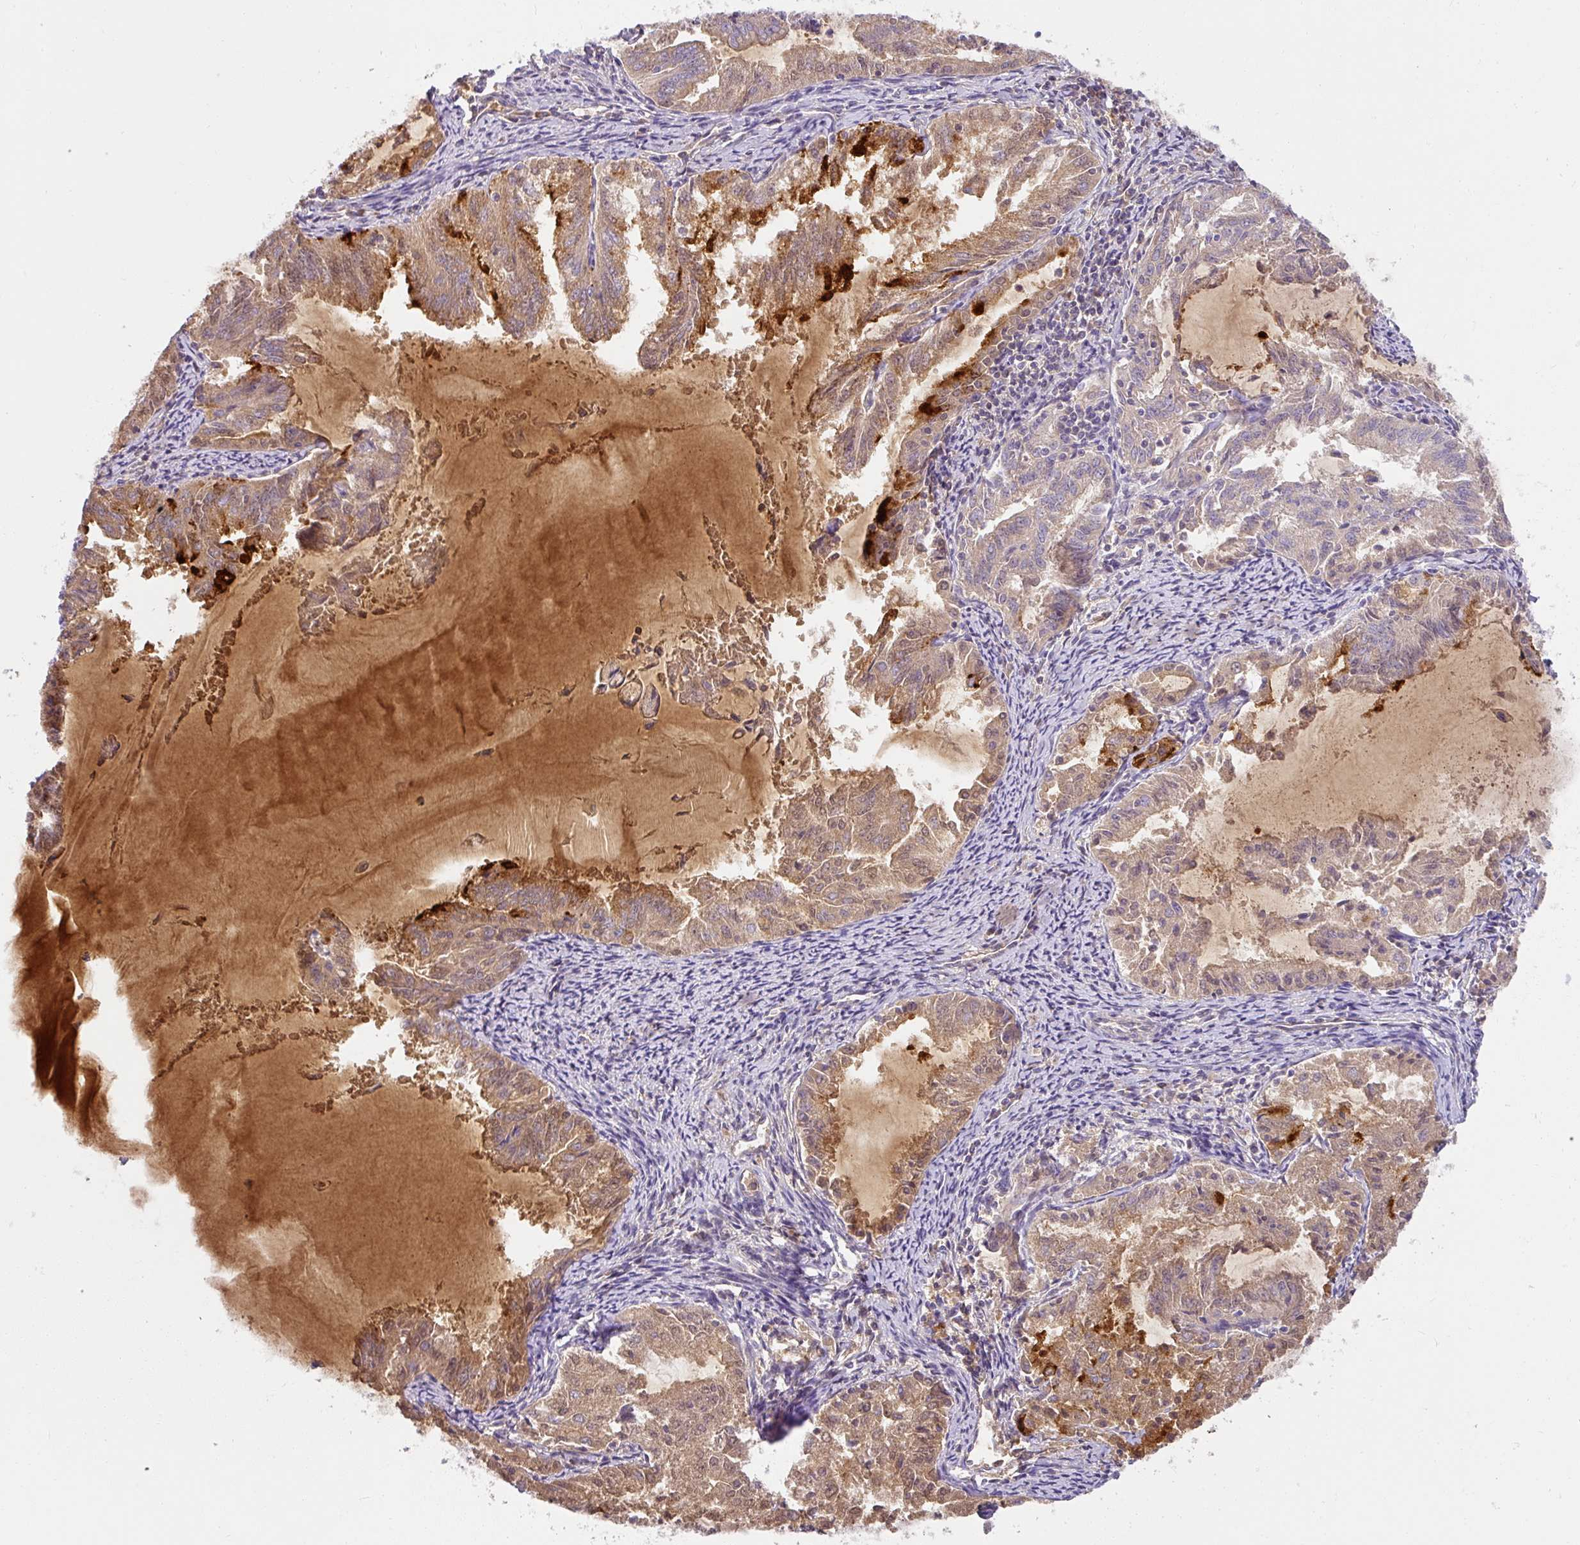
{"staining": {"intensity": "weak", "quantity": "25%-75%", "location": "cytoplasmic/membranous"}, "tissue": "endometrial cancer", "cell_type": "Tumor cells", "image_type": "cancer", "snomed": [{"axis": "morphology", "description": "Adenocarcinoma, NOS"}, {"axis": "topography", "description": "Endometrium"}], "caption": "Tumor cells show low levels of weak cytoplasmic/membranous positivity in about 25%-75% of cells in human endometrial cancer. The protein is stained brown, and the nuclei are stained in blue (DAB IHC with brightfield microscopy, high magnification).", "gene": "CRISP3", "patient": {"sex": "female", "age": 70}}